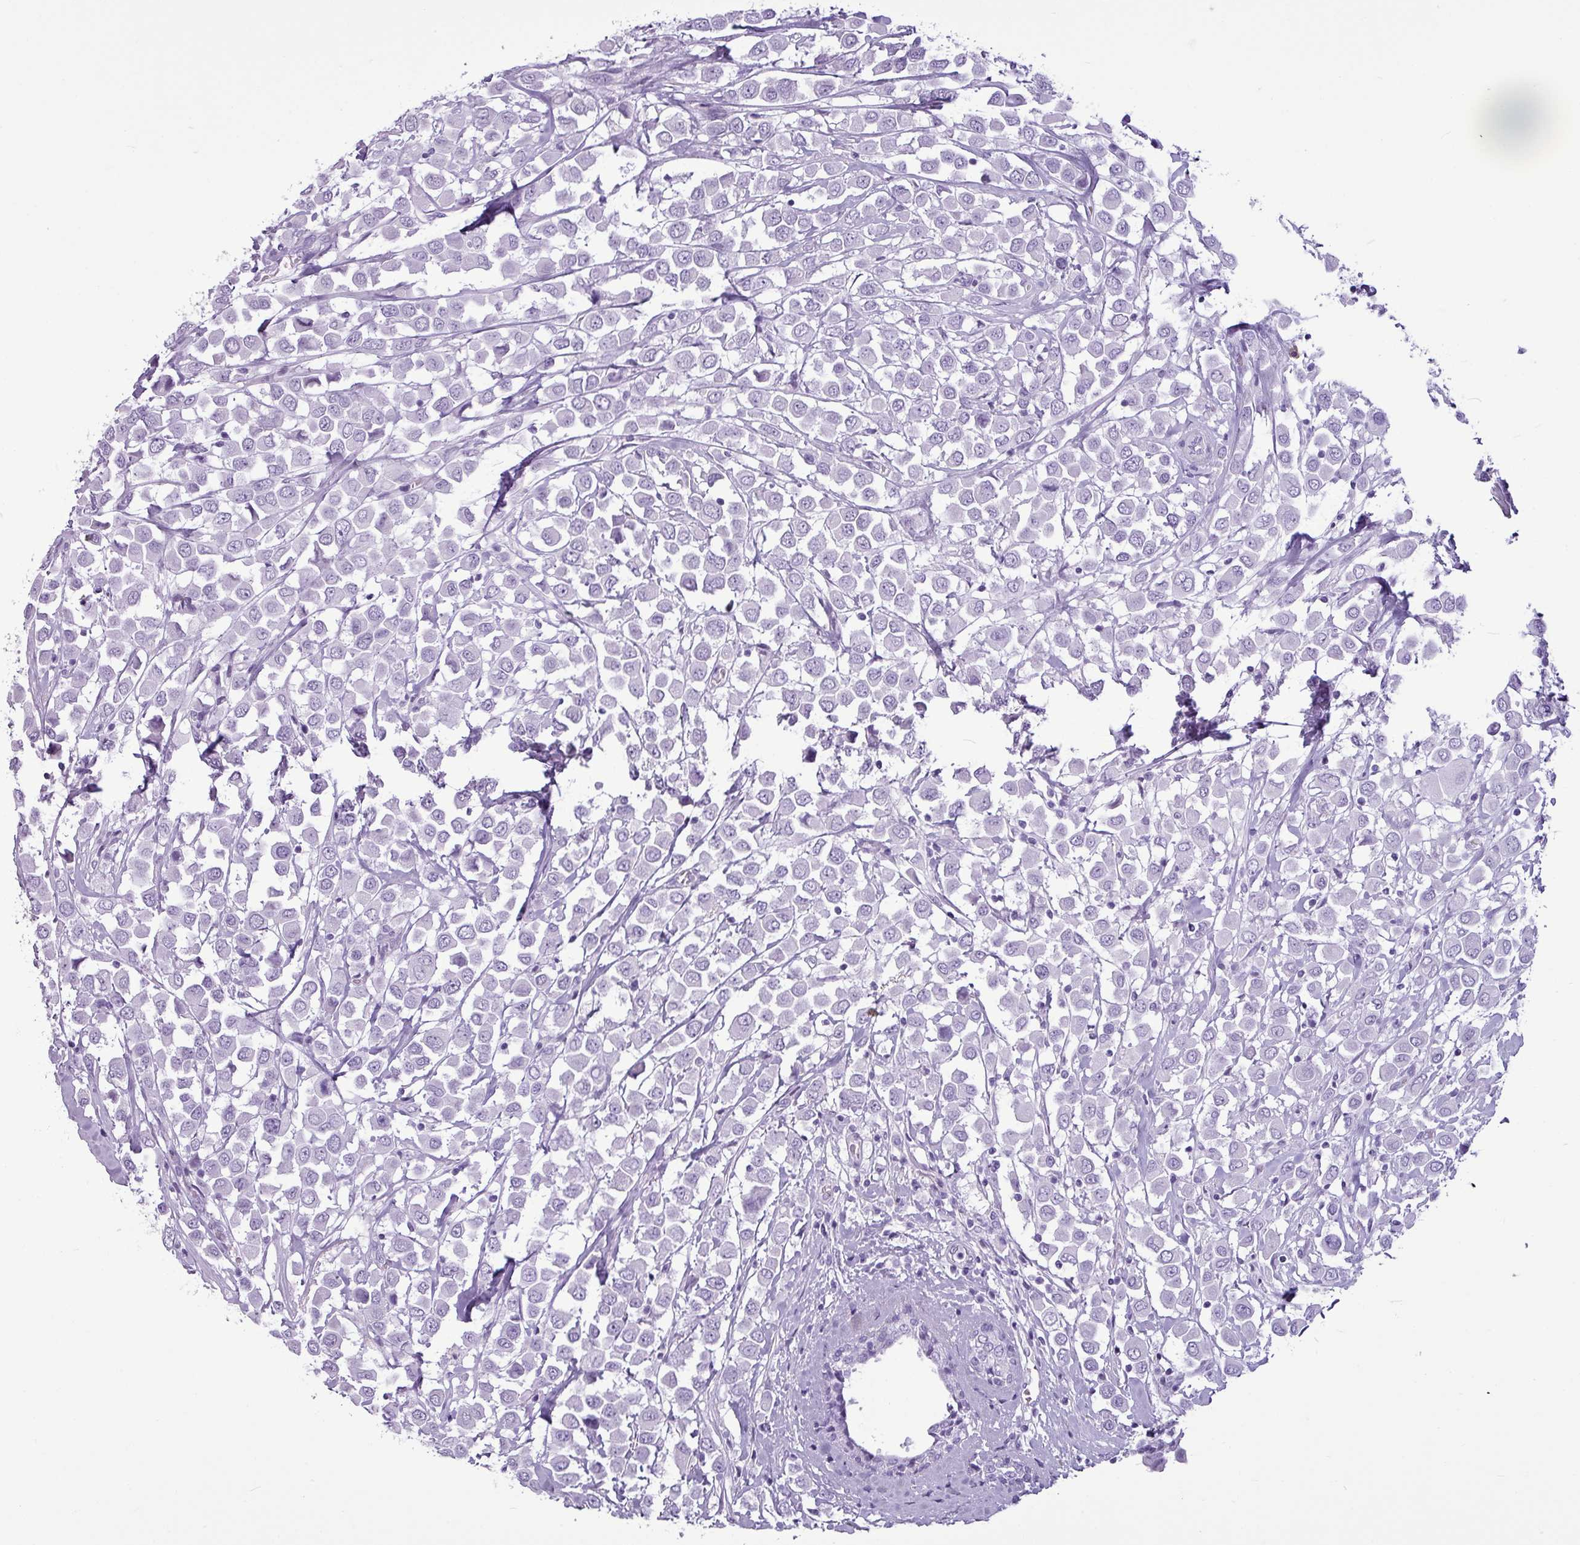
{"staining": {"intensity": "negative", "quantity": "none", "location": "none"}, "tissue": "breast cancer", "cell_type": "Tumor cells", "image_type": "cancer", "snomed": [{"axis": "morphology", "description": "Duct carcinoma"}, {"axis": "topography", "description": "Breast"}], "caption": "The photomicrograph shows no staining of tumor cells in breast cancer.", "gene": "AMY1B", "patient": {"sex": "female", "age": 61}}